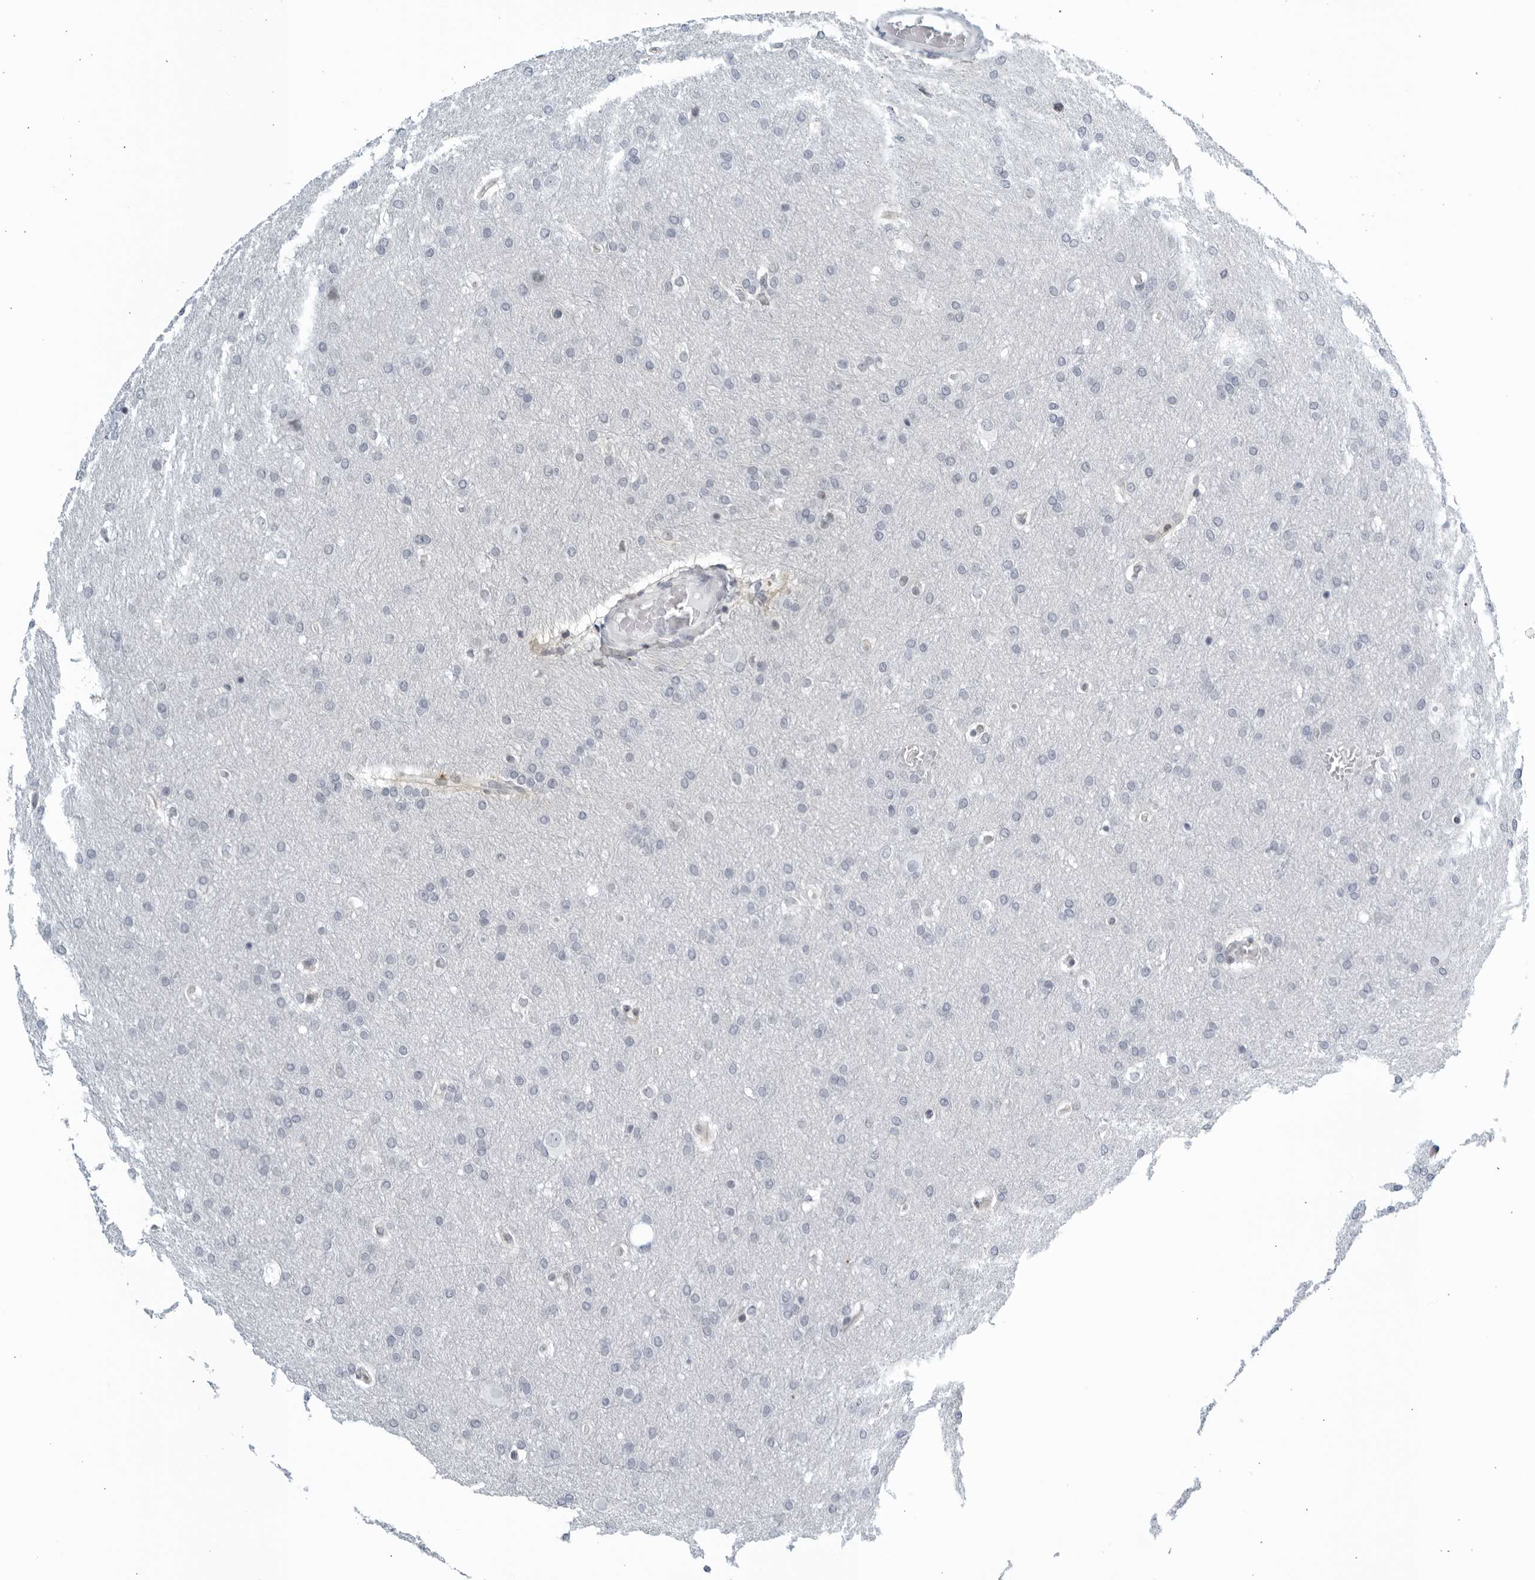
{"staining": {"intensity": "negative", "quantity": "none", "location": "none"}, "tissue": "glioma", "cell_type": "Tumor cells", "image_type": "cancer", "snomed": [{"axis": "morphology", "description": "Glioma, malignant, Low grade"}, {"axis": "topography", "description": "Brain"}], "caption": "There is no significant expression in tumor cells of glioma.", "gene": "KLK7", "patient": {"sex": "female", "age": 37}}